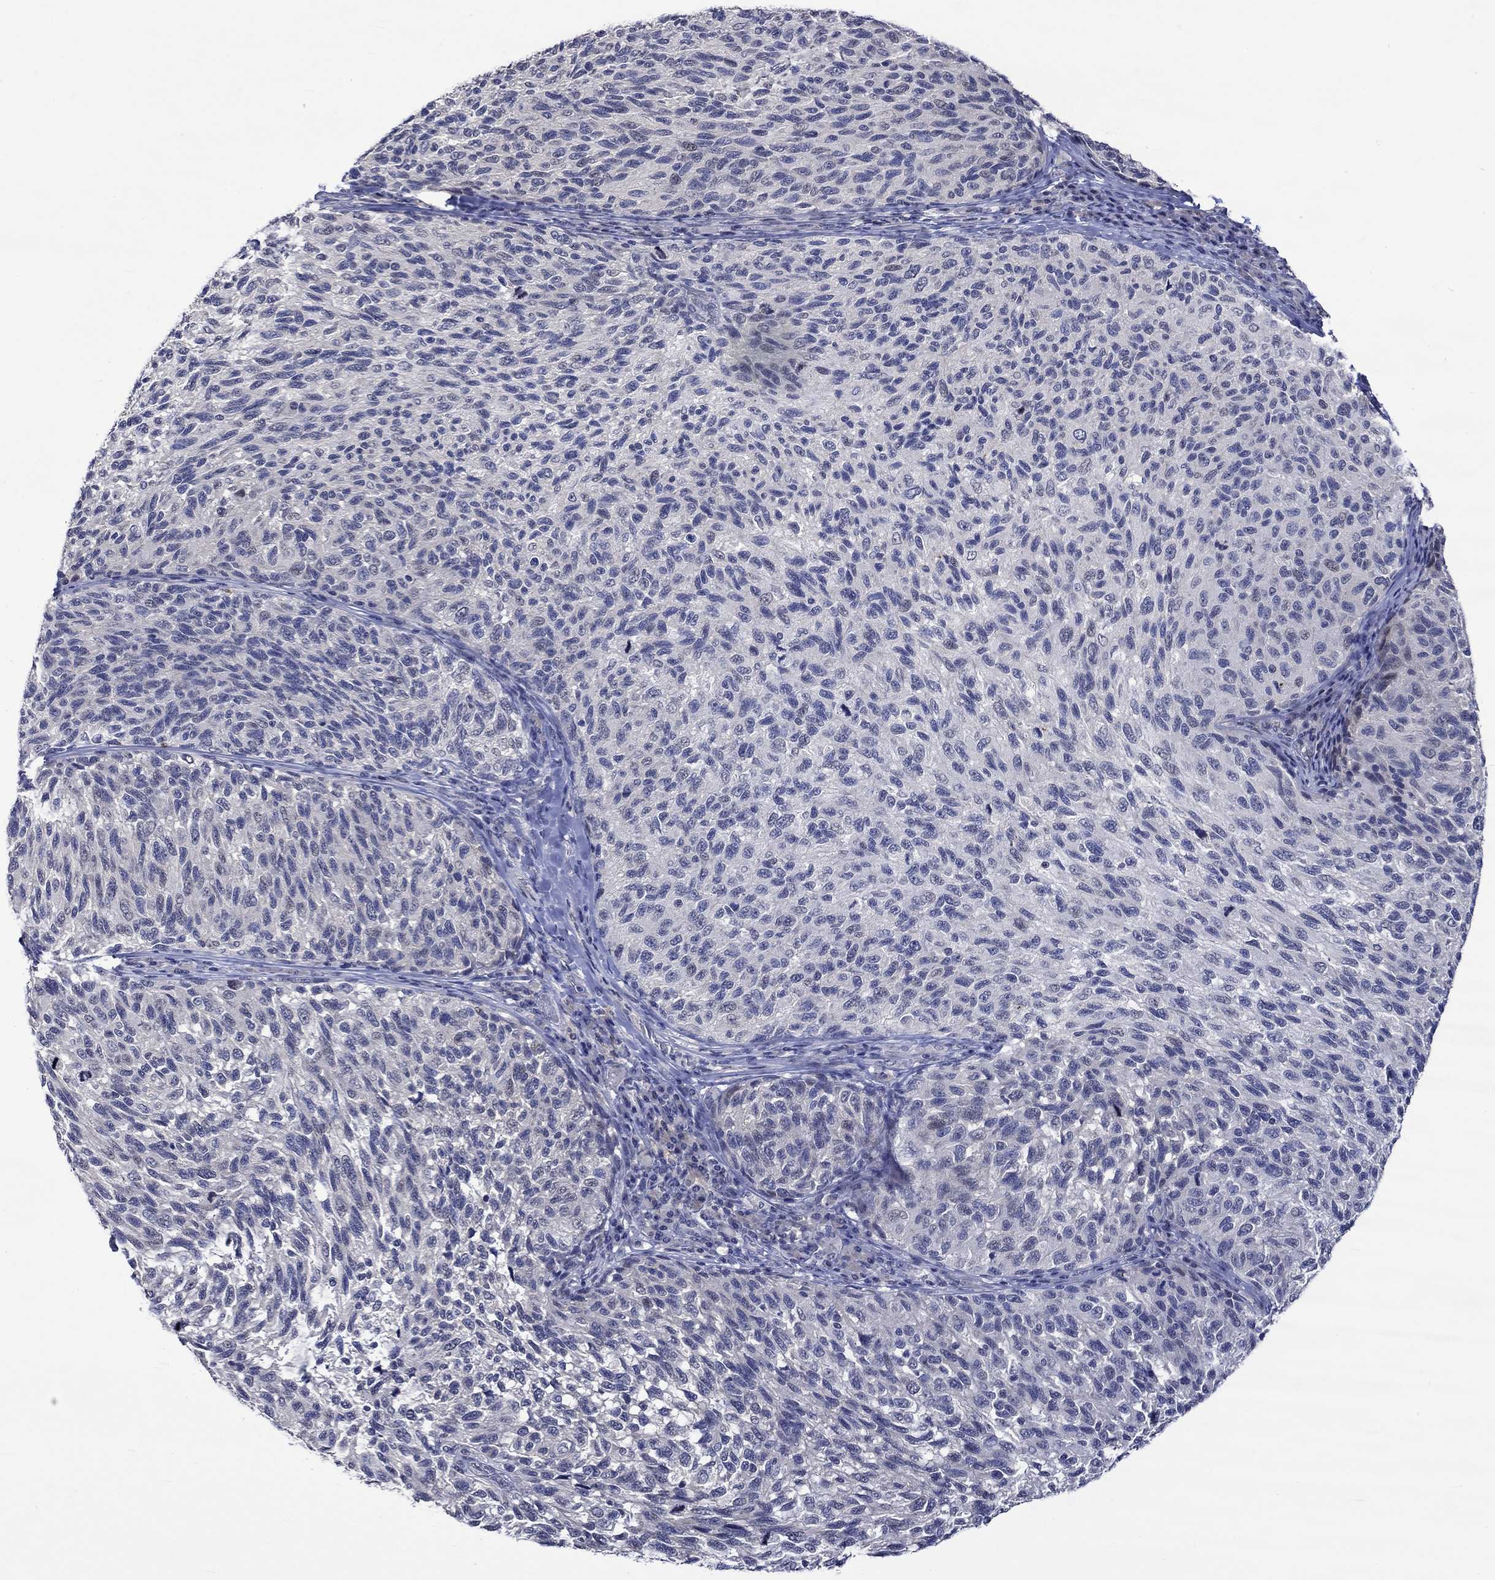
{"staining": {"intensity": "negative", "quantity": "none", "location": "none"}, "tissue": "melanoma", "cell_type": "Tumor cells", "image_type": "cancer", "snomed": [{"axis": "morphology", "description": "Malignant melanoma, NOS"}, {"axis": "topography", "description": "Skin"}], "caption": "Tumor cells show no significant protein staining in melanoma.", "gene": "DDX3Y", "patient": {"sex": "female", "age": 73}}